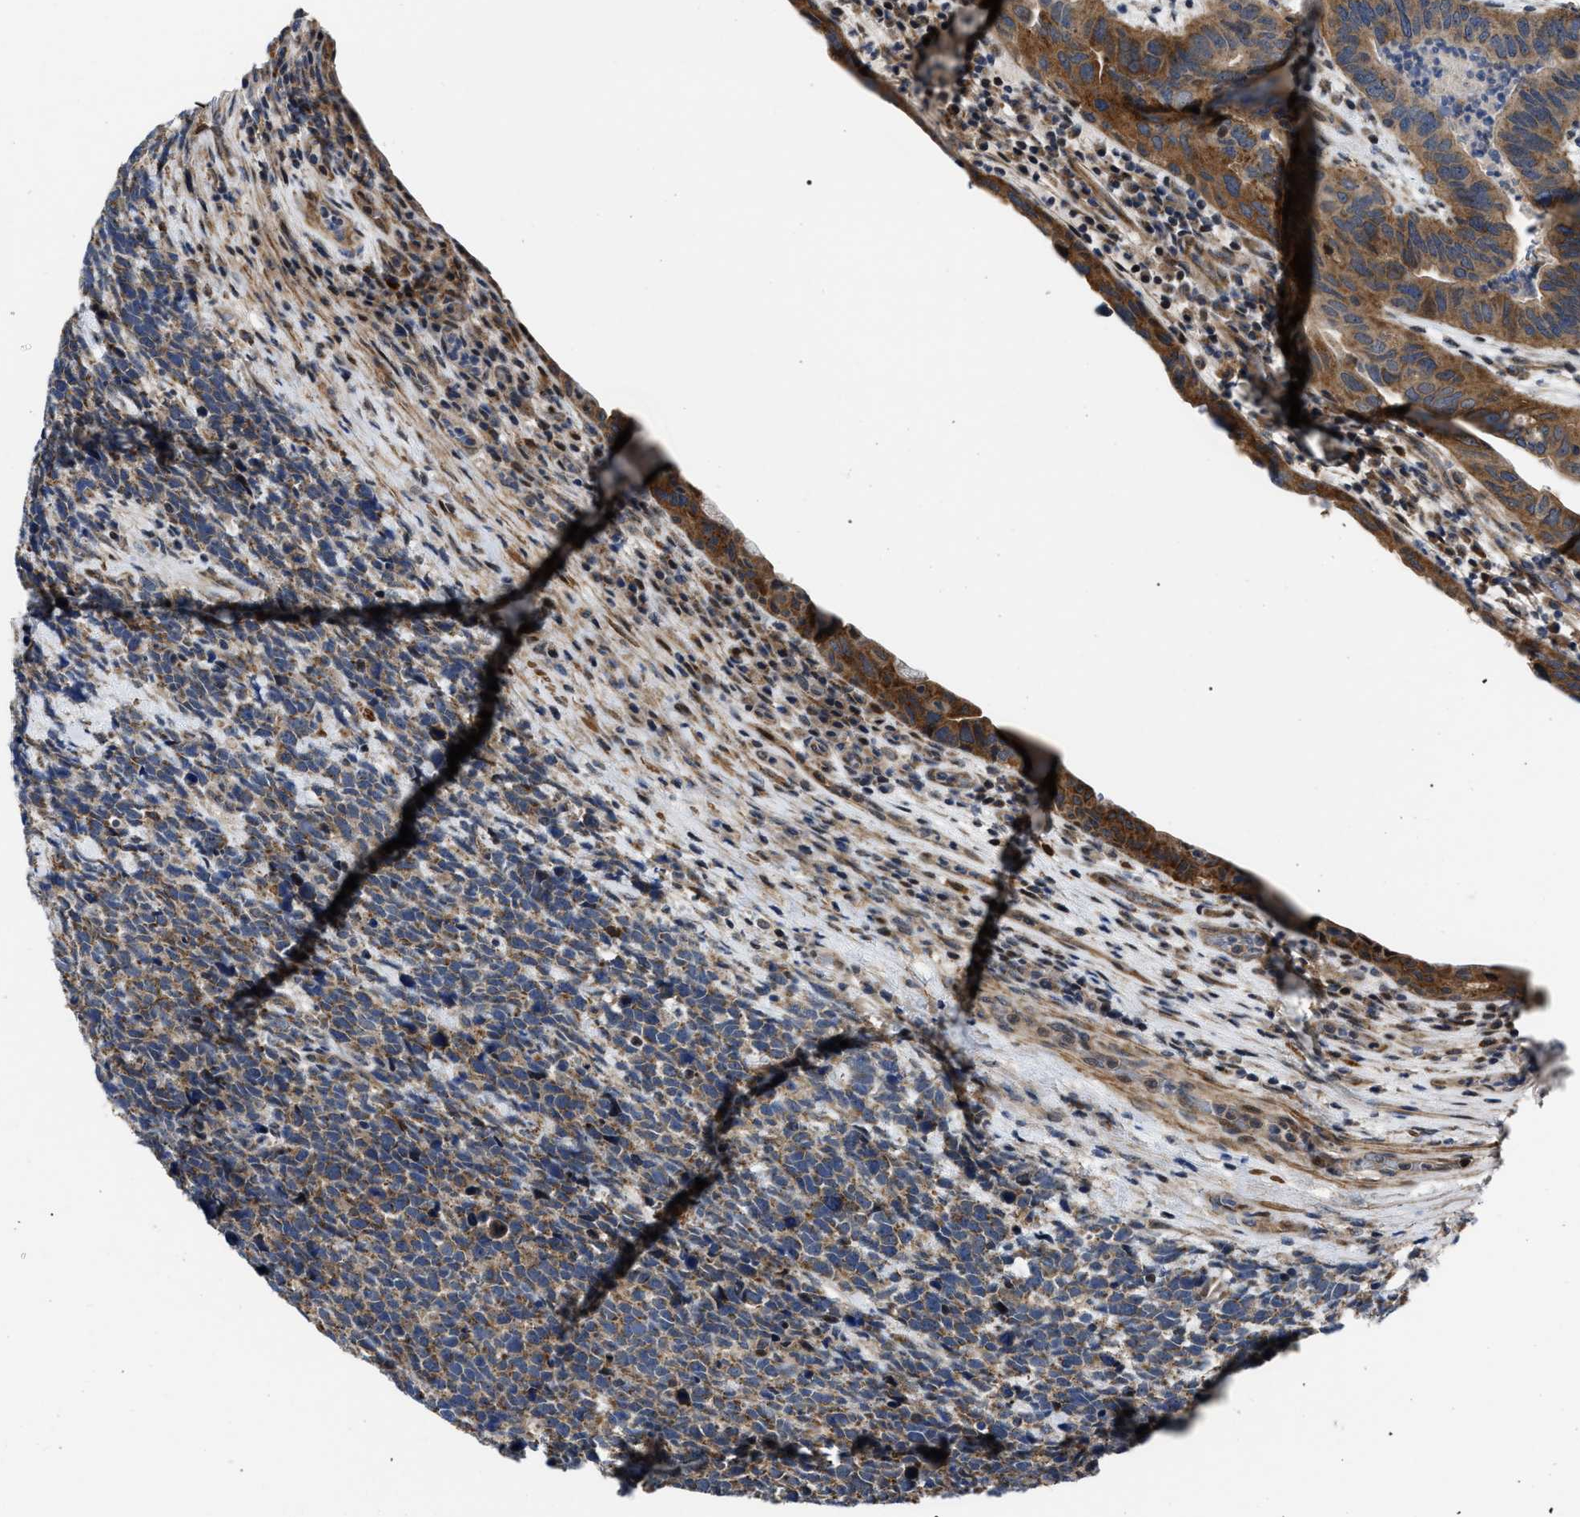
{"staining": {"intensity": "moderate", "quantity": ">75%", "location": "cytoplasmic/membranous"}, "tissue": "urothelial cancer", "cell_type": "Tumor cells", "image_type": "cancer", "snomed": [{"axis": "morphology", "description": "Urothelial carcinoma, High grade"}, {"axis": "topography", "description": "Urinary bladder"}], "caption": "Moderate cytoplasmic/membranous protein expression is present in approximately >75% of tumor cells in urothelial cancer. (brown staining indicates protein expression, while blue staining denotes nuclei).", "gene": "PPWD1", "patient": {"sex": "female", "age": 82}}